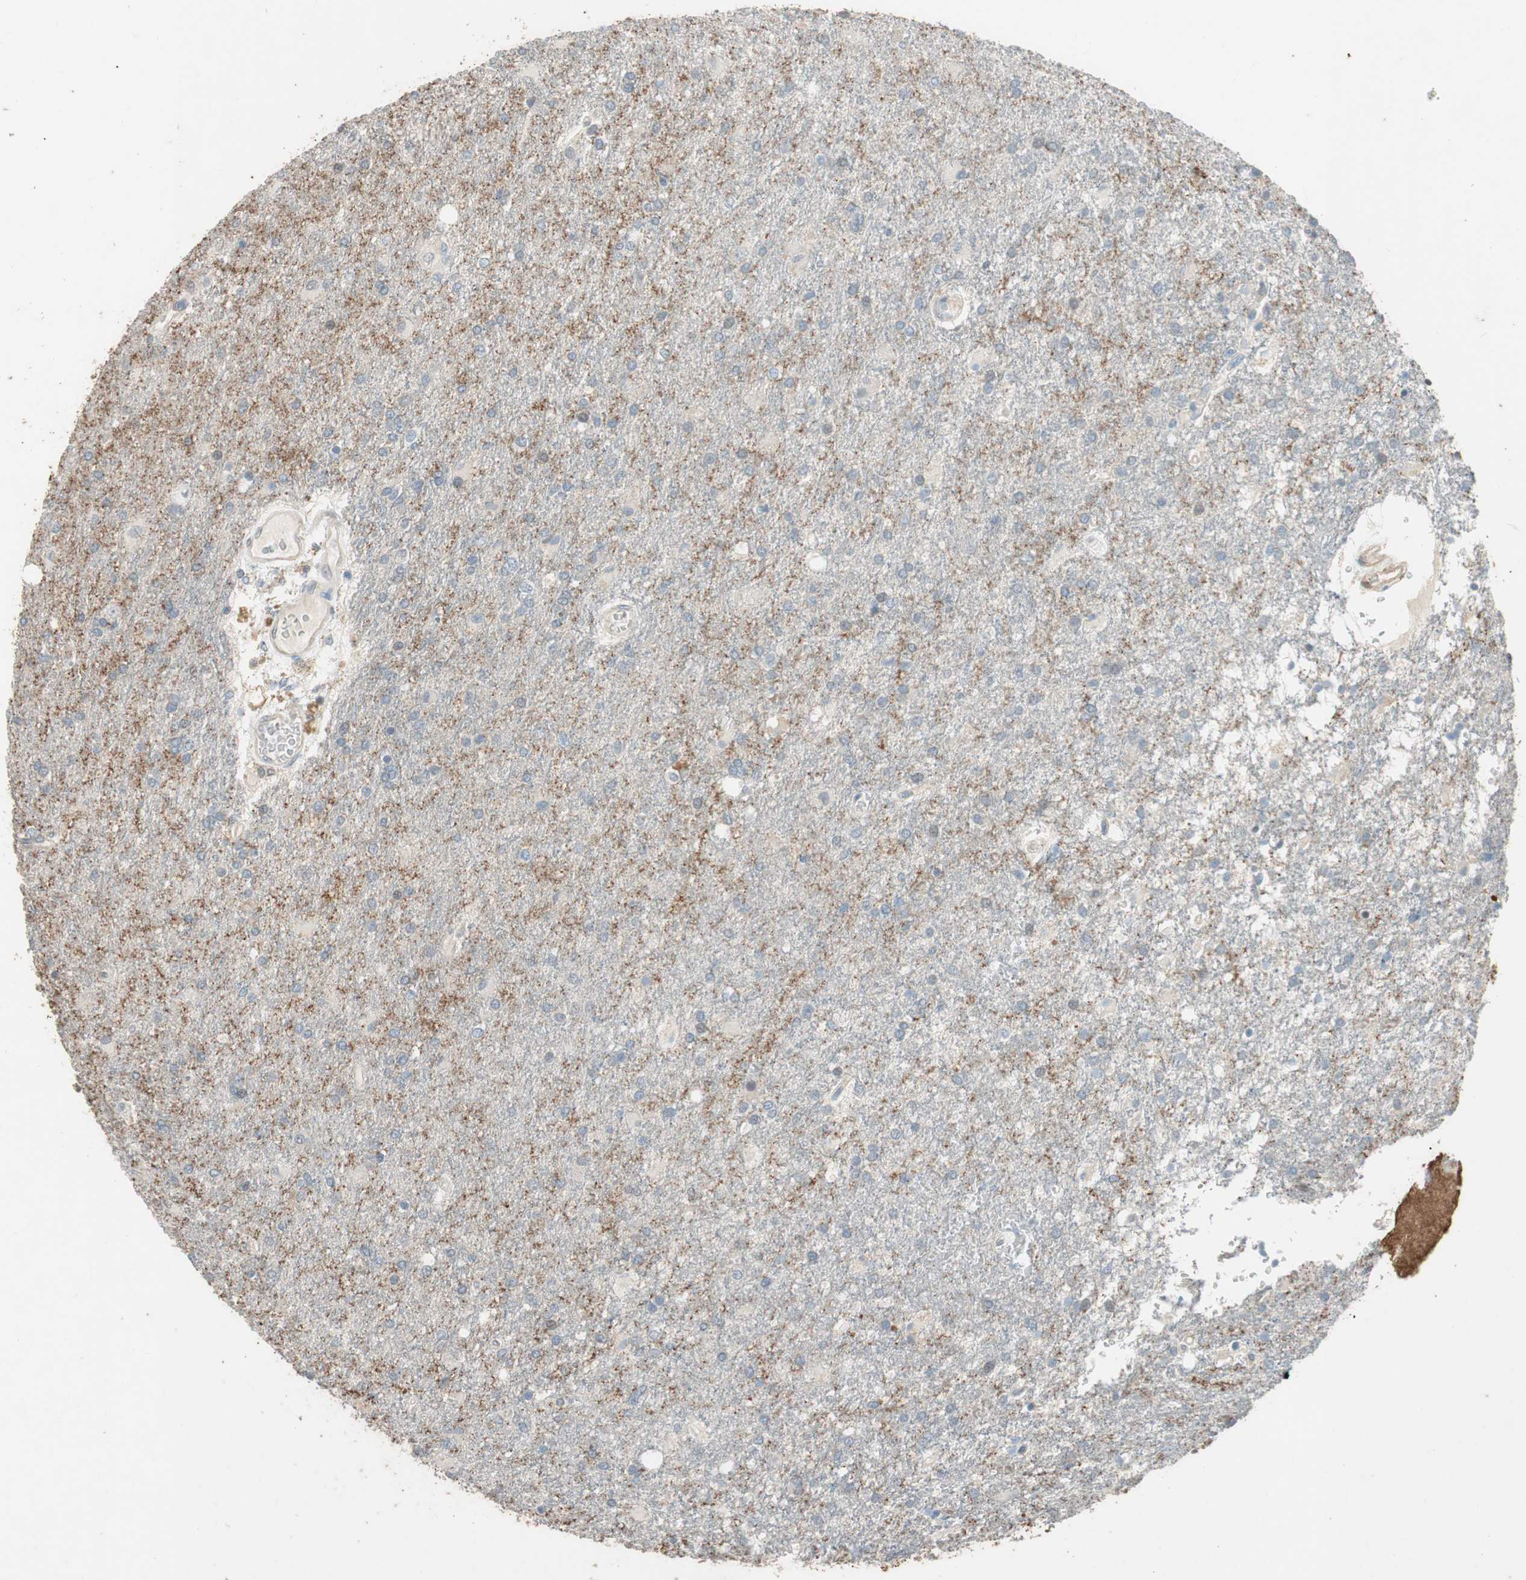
{"staining": {"intensity": "negative", "quantity": "none", "location": "none"}, "tissue": "glioma", "cell_type": "Tumor cells", "image_type": "cancer", "snomed": [{"axis": "morphology", "description": "Glioma, malignant, High grade"}, {"axis": "topography", "description": "Brain"}], "caption": "Tumor cells are negative for protein expression in human glioma. Nuclei are stained in blue.", "gene": "SERPINB5", "patient": {"sex": "male", "age": 71}}